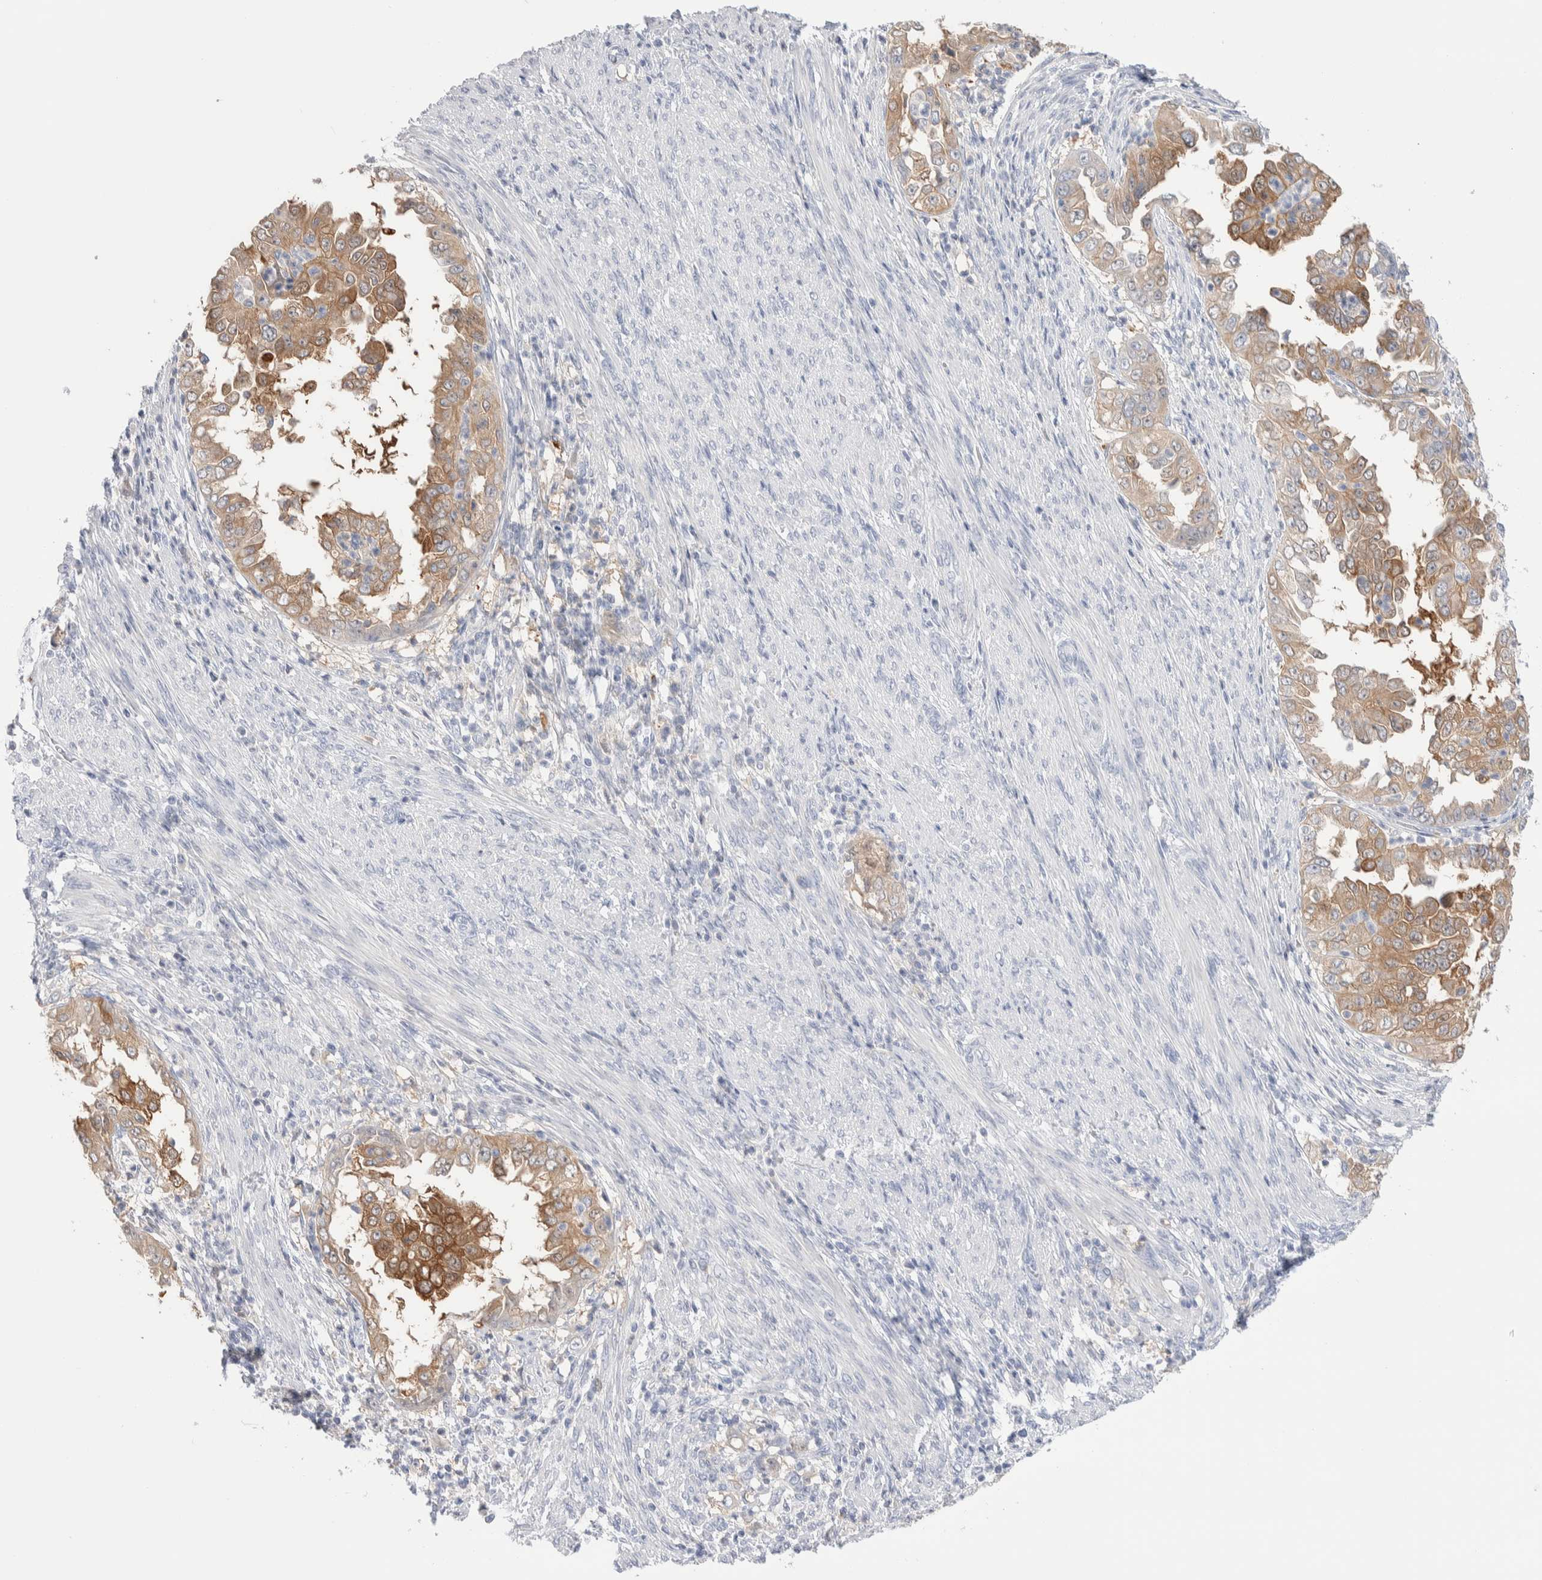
{"staining": {"intensity": "moderate", "quantity": ">75%", "location": "cytoplasmic/membranous"}, "tissue": "endometrial cancer", "cell_type": "Tumor cells", "image_type": "cancer", "snomed": [{"axis": "morphology", "description": "Adenocarcinoma, NOS"}, {"axis": "topography", "description": "Endometrium"}], "caption": "Human adenocarcinoma (endometrial) stained with a protein marker exhibits moderate staining in tumor cells.", "gene": "GDA", "patient": {"sex": "female", "age": 85}}